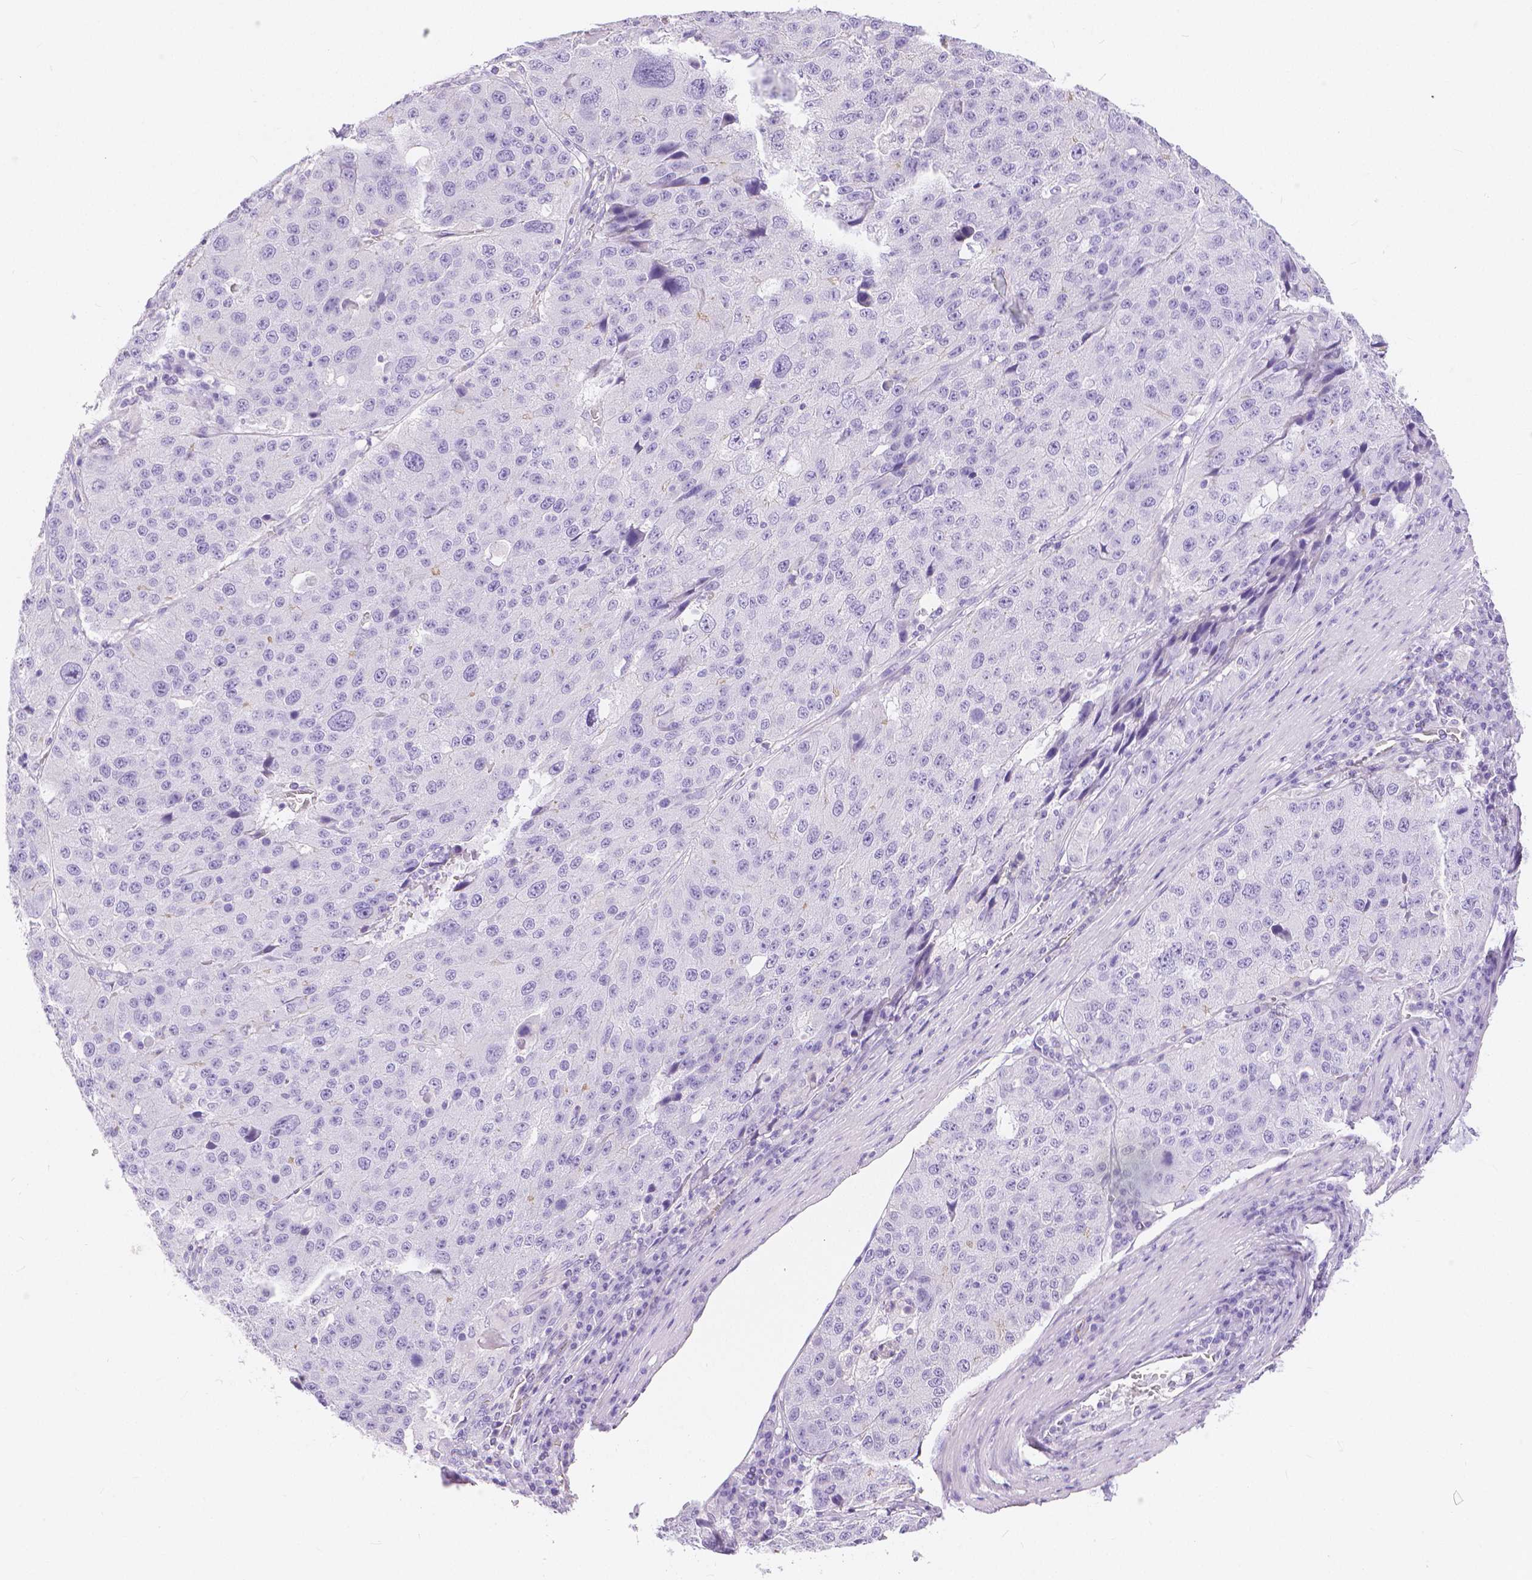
{"staining": {"intensity": "negative", "quantity": "none", "location": "none"}, "tissue": "stomach cancer", "cell_type": "Tumor cells", "image_type": "cancer", "snomed": [{"axis": "morphology", "description": "Adenocarcinoma, NOS"}, {"axis": "topography", "description": "Stomach"}], "caption": "A high-resolution image shows IHC staining of adenocarcinoma (stomach), which exhibits no significant positivity in tumor cells.", "gene": "SLC27A5", "patient": {"sex": "male", "age": 71}}